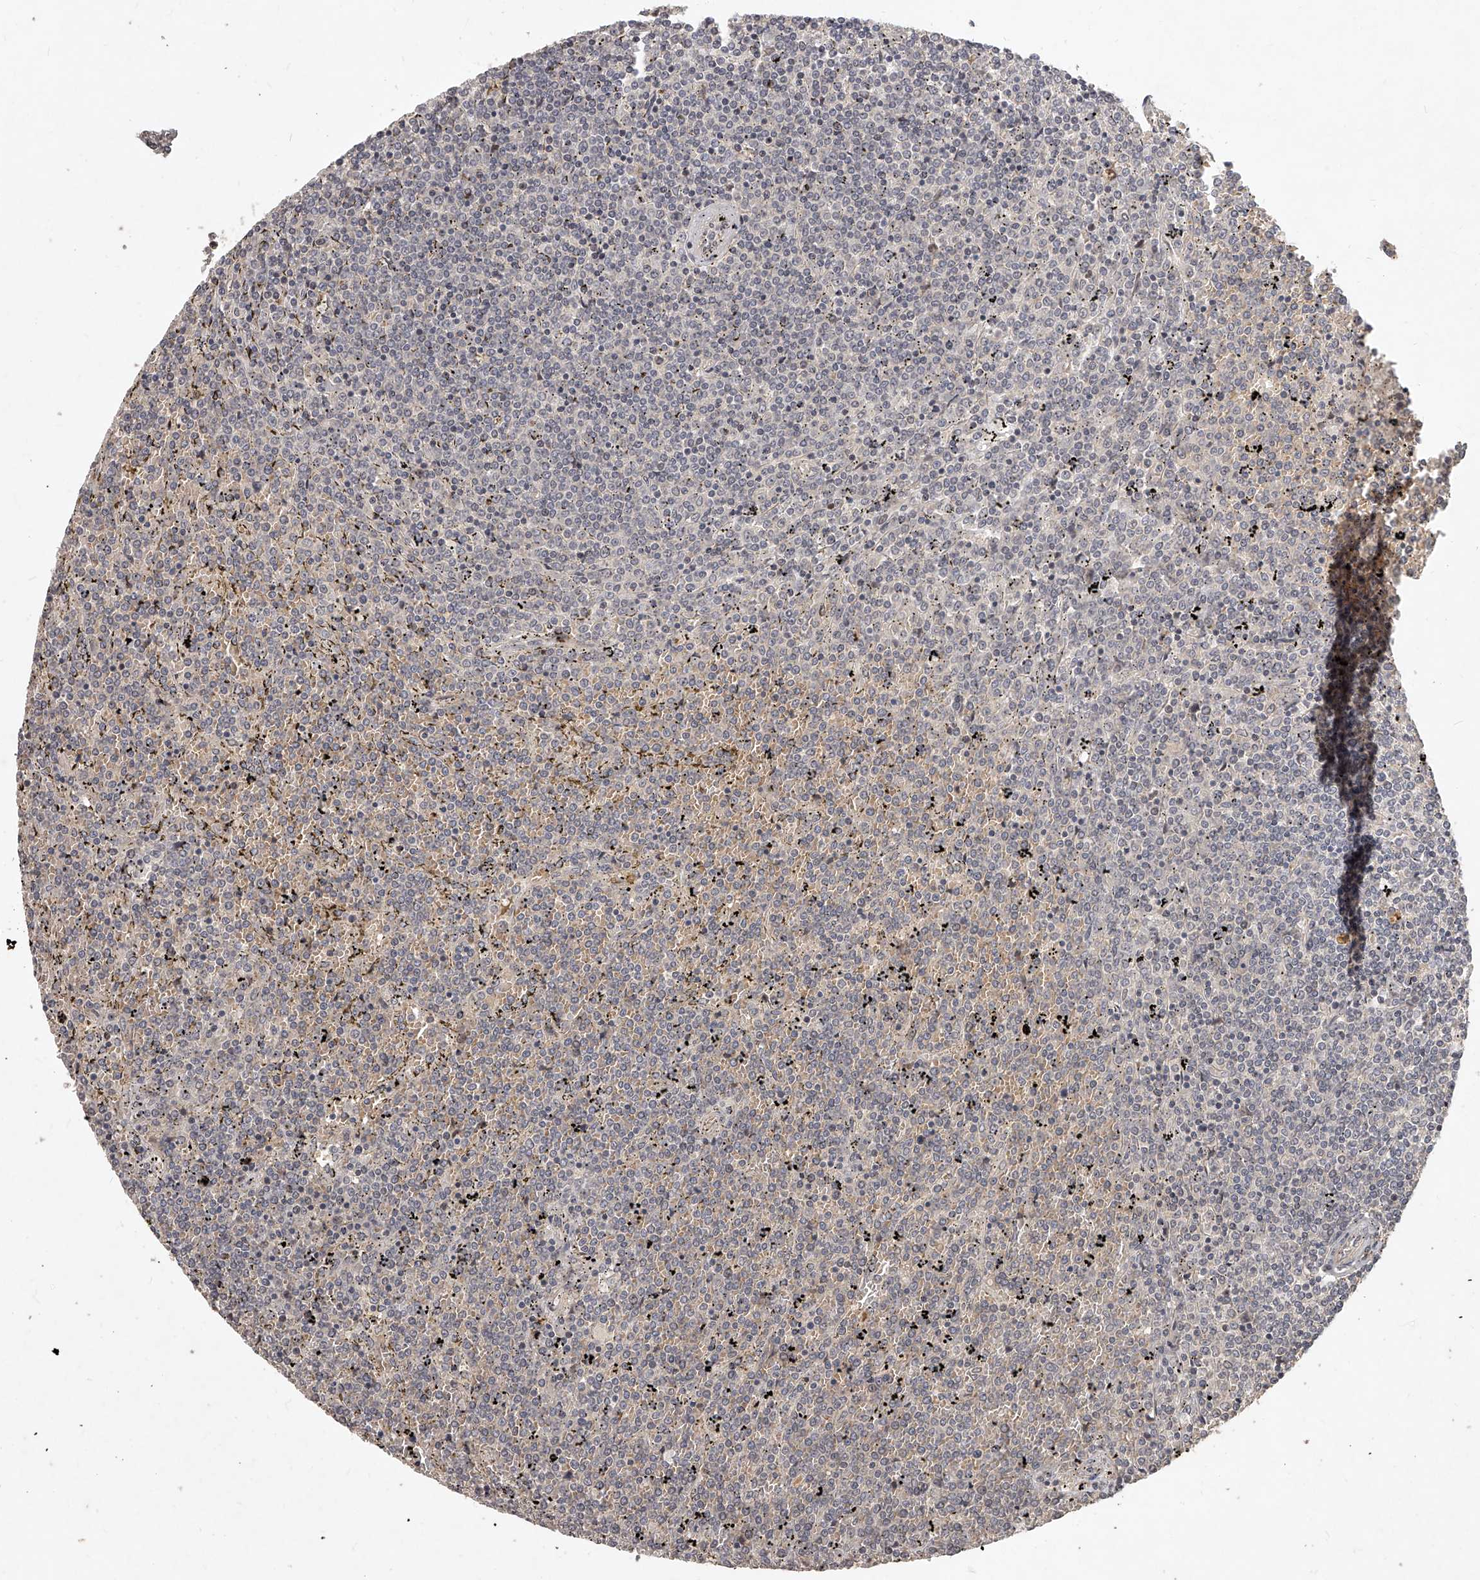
{"staining": {"intensity": "negative", "quantity": "none", "location": "none"}, "tissue": "lymphoma", "cell_type": "Tumor cells", "image_type": "cancer", "snomed": [{"axis": "morphology", "description": "Malignant lymphoma, non-Hodgkin's type, Low grade"}, {"axis": "topography", "description": "Spleen"}], "caption": "A high-resolution photomicrograph shows immunohistochemistry staining of lymphoma, which reveals no significant expression in tumor cells.", "gene": "SLC37A1", "patient": {"sex": "female", "age": 19}}